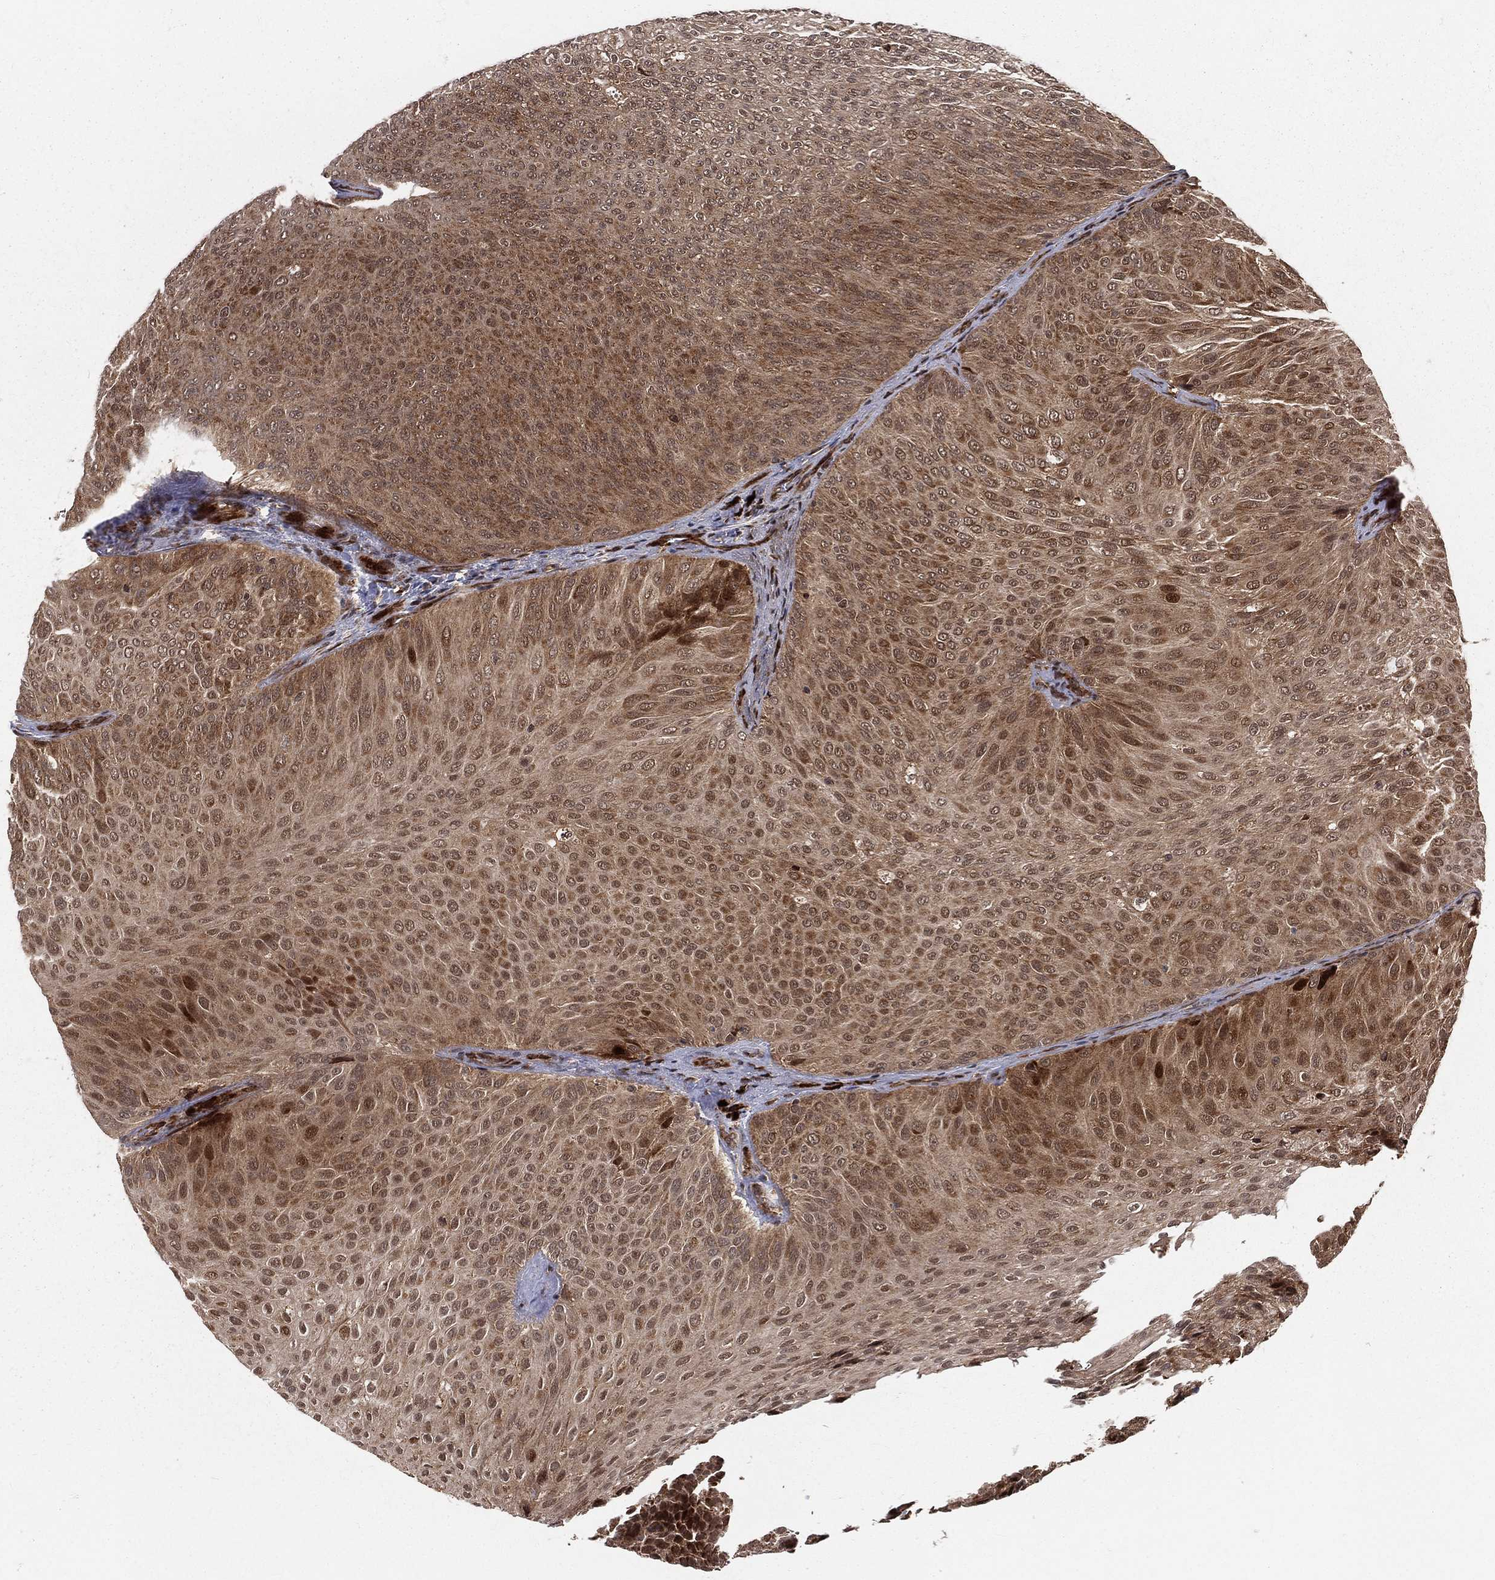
{"staining": {"intensity": "moderate", "quantity": ">75%", "location": "cytoplasmic/membranous"}, "tissue": "urothelial cancer", "cell_type": "Tumor cells", "image_type": "cancer", "snomed": [{"axis": "morphology", "description": "Urothelial carcinoma, Low grade"}, {"axis": "topography", "description": "Urinary bladder"}], "caption": "A medium amount of moderate cytoplasmic/membranous staining is present in approximately >75% of tumor cells in urothelial cancer tissue.", "gene": "MDM2", "patient": {"sex": "male", "age": 78}}